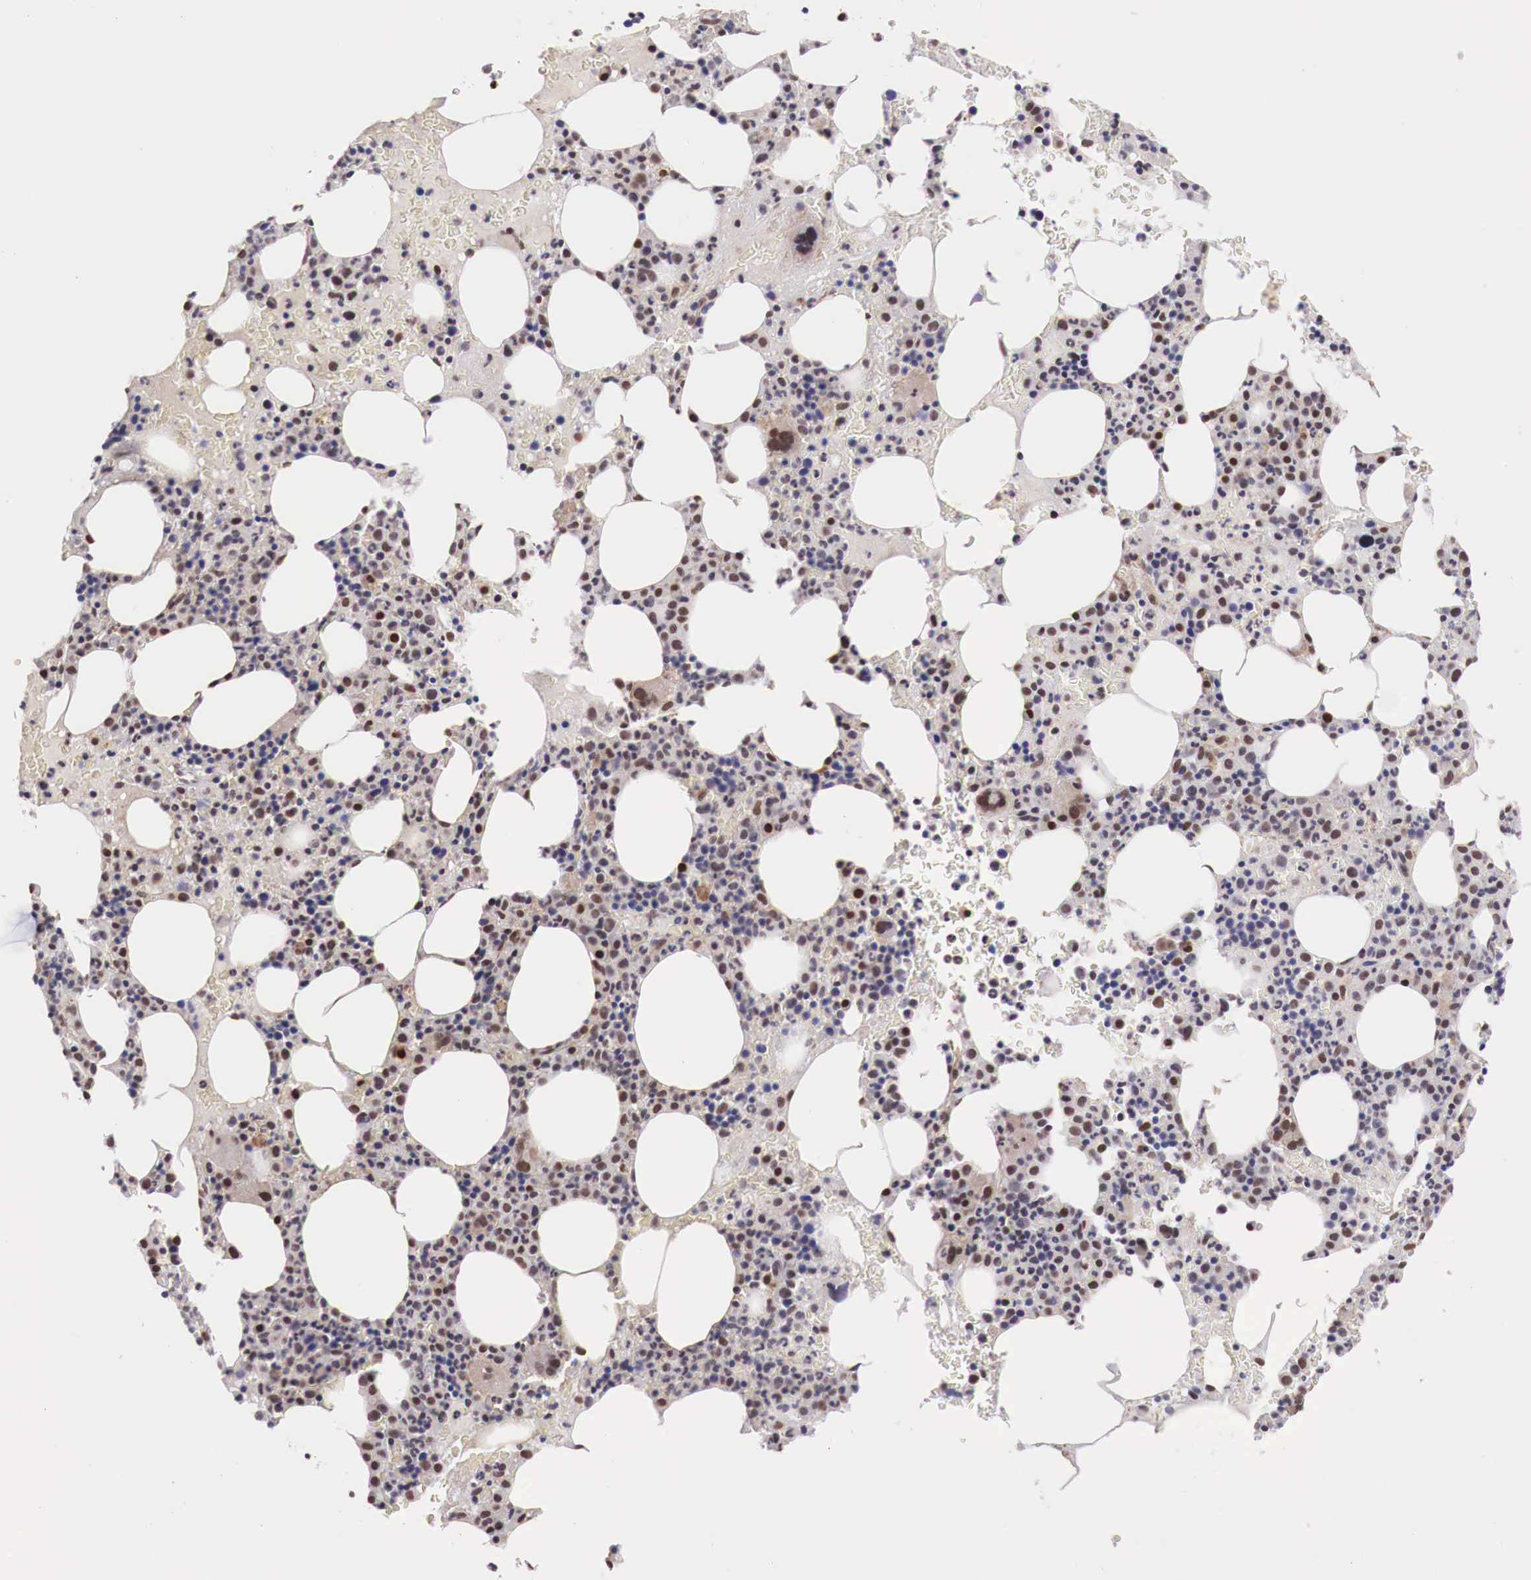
{"staining": {"intensity": "moderate", "quantity": "25%-75%", "location": "nuclear"}, "tissue": "bone marrow", "cell_type": "Hematopoietic cells", "image_type": "normal", "snomed": [{"axis": "morphology", "description": "Normal tissue, NOS"}, {"axis": "topography", "description": "Bone marrow"}], "caption": "A high-resolution image shows immunohistochemistry (IHC) staining of normal bone marrow, which reveals moderate nuclear staining in about 25%-75% of hematopoietic cells.", "gene": "FOXP2", "patient": {"sex": "female", "age": 88}}